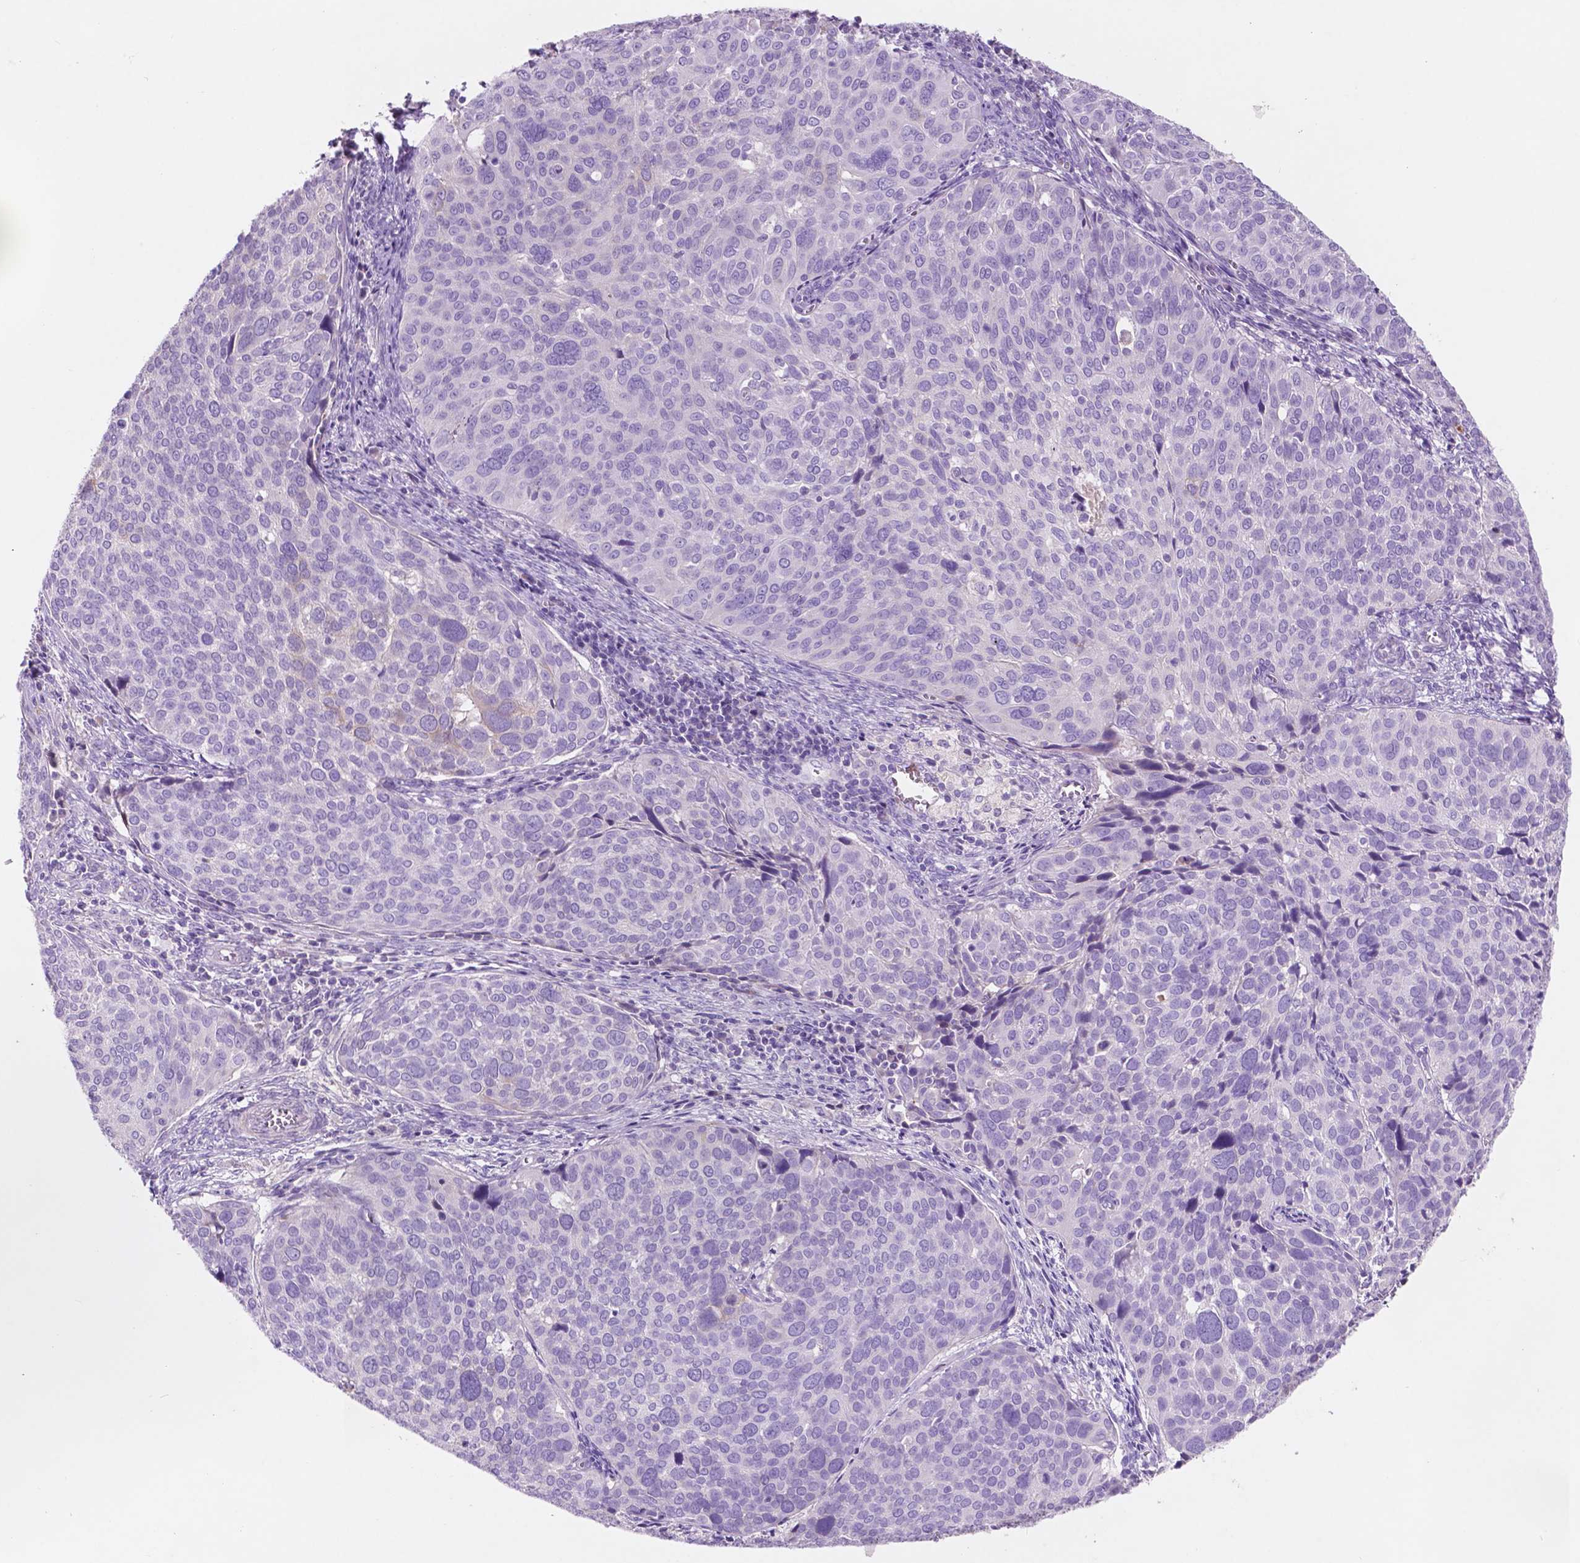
{"staining": {"intensity": "negative", "quantity": "none", "location": "none"}, "tissue": "cervical cancer", "cell_type": "Tumor cells", "image_type": "cancer", "snomed": [{"axis": "morphology", "description": "Squamous cell carcinoma, NOS"}, {"axis": "topography", "description": "Cervix"}], "caption": "Squamous cell carcinoma (cervical) stained for a protein using immunohistochemistry exhibits no expression tumor cells.", "gene": "CUZD1", "patient": {"sex": "female", "age": 39}}